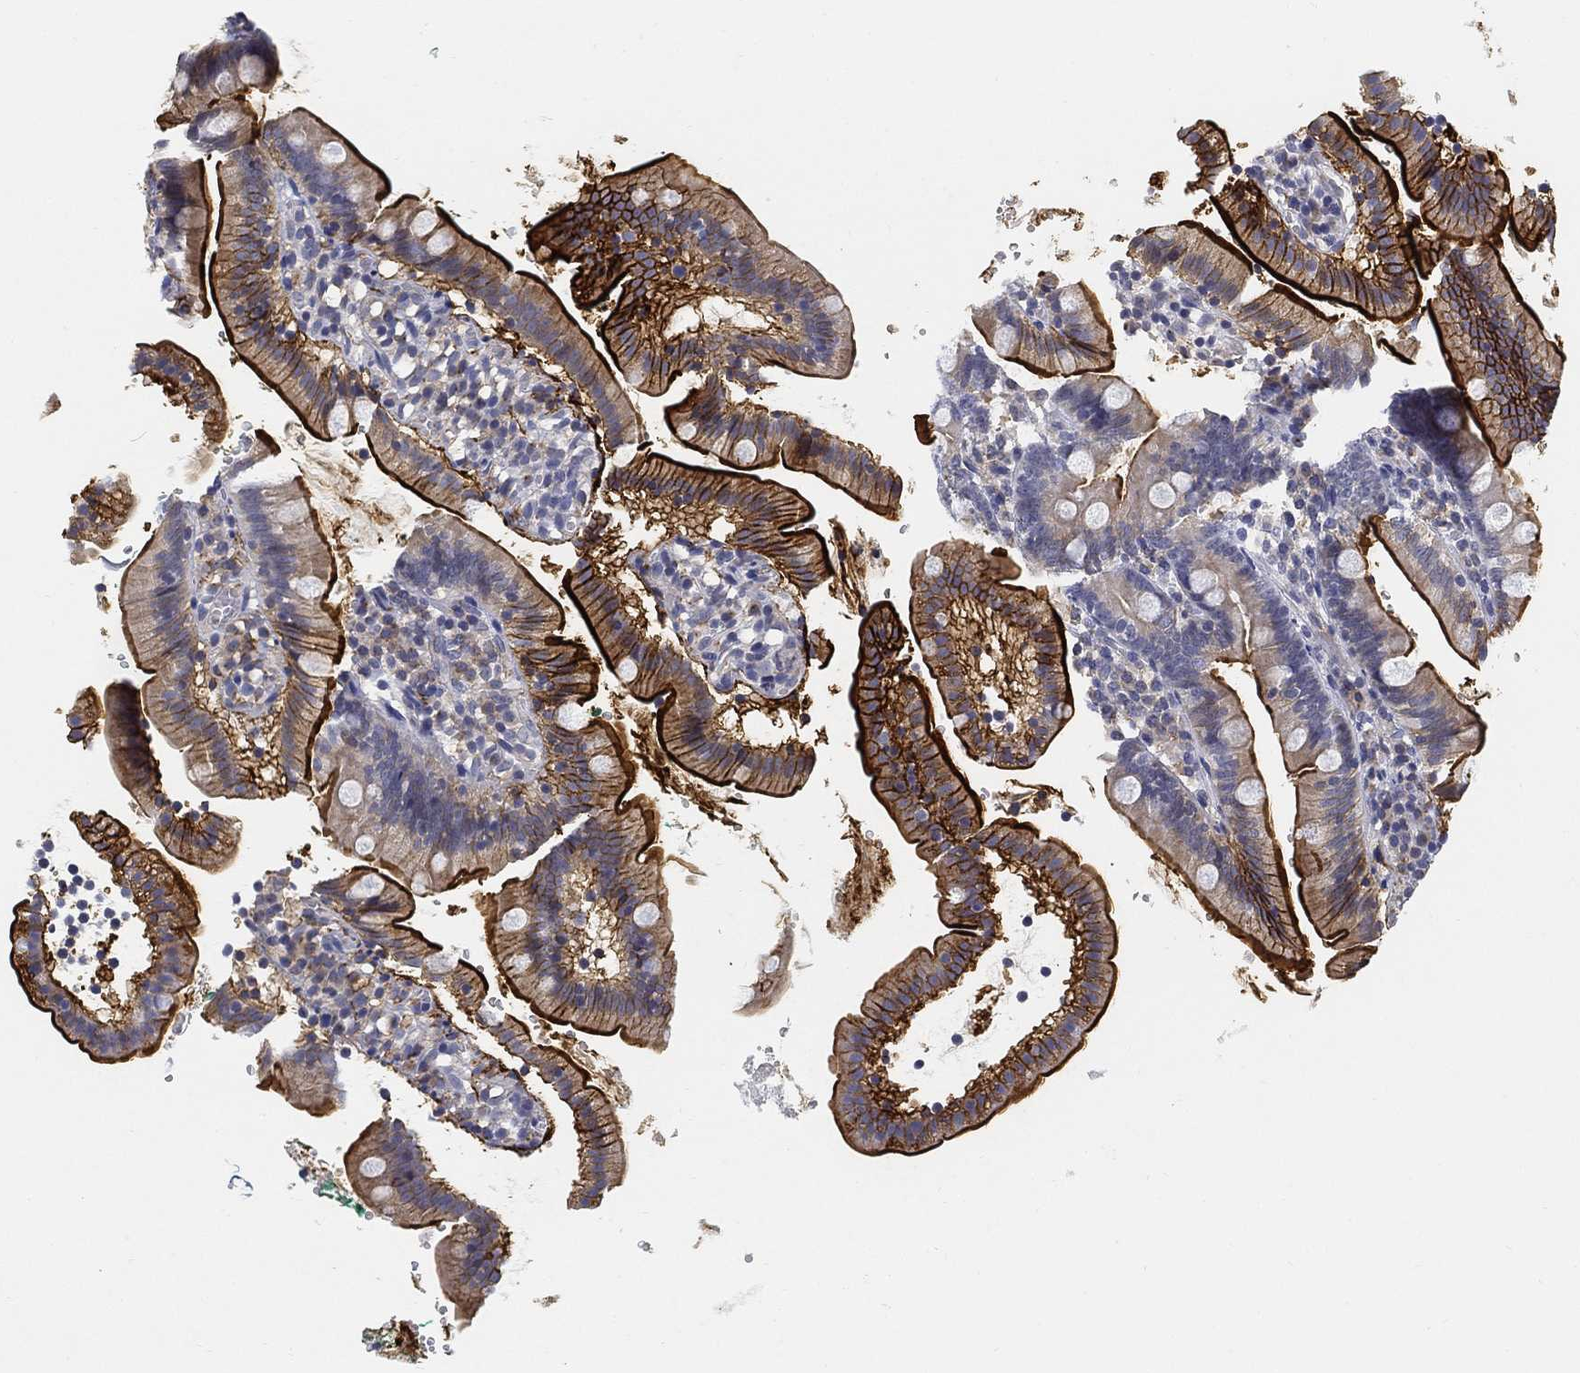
{"staining": {"intensity": "strong", "quantity": "25%-75%", "location": "cytoplasmic/membranous"}, "tissue": "duodenum", "cell_type": "Glandular cells", "image_type": "normal", "snomed": [{"axis": "morphology", "description": "Normal tissue, NOS"}, {"axis": "topography", "description": "Duodenum"}], "caption": "IHC (DAB (3,3'-diaminobenzidine)) staining of unremarkable duodenum reveals strong cytoplasmic/membranous protein staining in about 25%-75% of glandular cells.", "gene": "SLC2A5", "patient": {"sex": "female", "age": 67}}